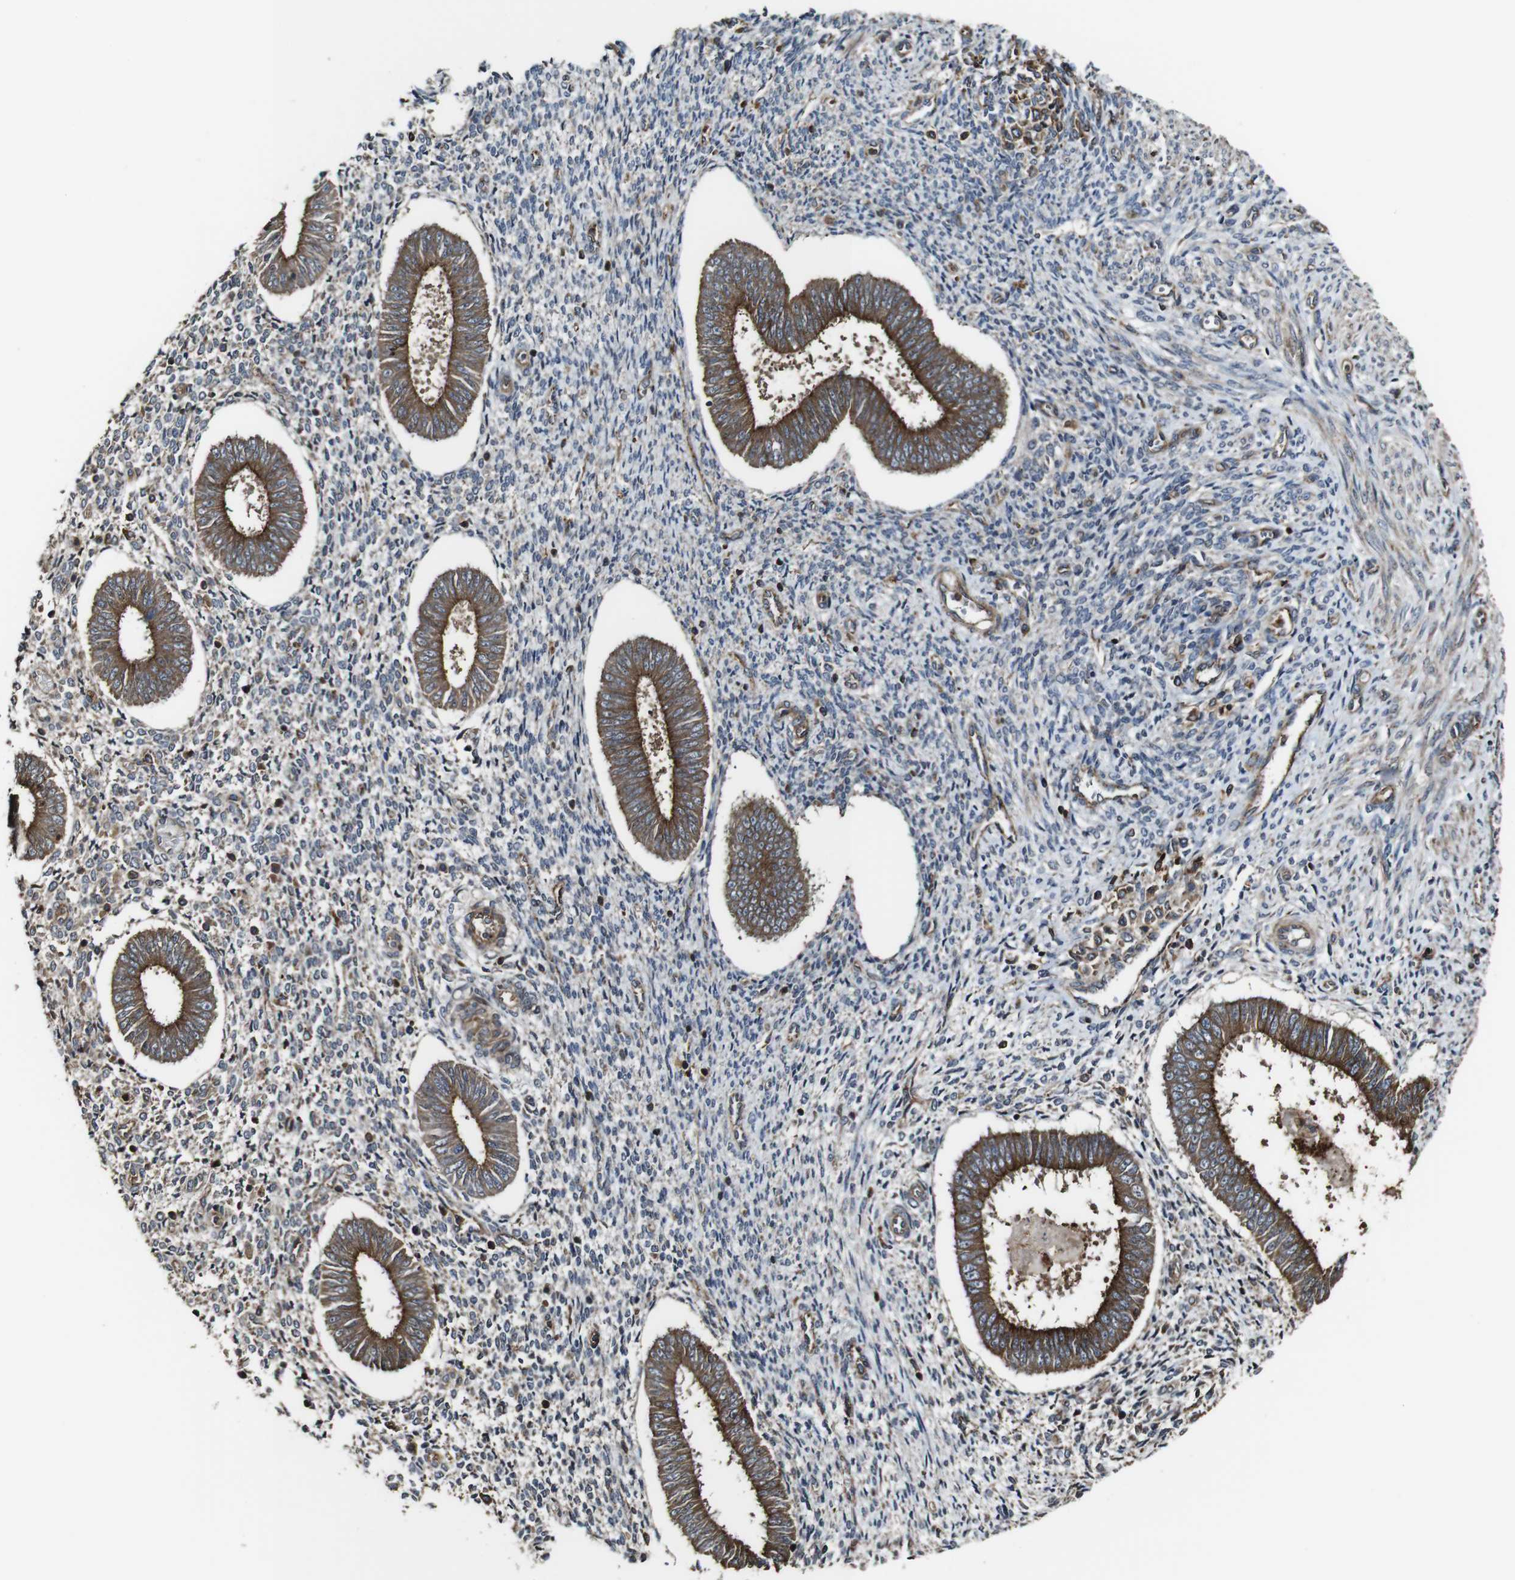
{"staining": {"intensity": "weak", "quantity": "25%-75%", "location": "cytoplasmic/membranous"}, "tissue": "endometrium", "cell_type": "Cells in endometrial stroma", "image_type": "normal", "snomed": [{"axis": "morphology", "description": "Normal tissue, NOS"}, {"axis": "topography", "description": "Endometrium"}], "caption": "Cells in endometrial stroma display low levels of weak cytoplasmic/membranous staining in approximately 25%-75% of cells in benign endometrium.", "gene": "TNIK", "patient": {"sex": "female", "age": 35}}